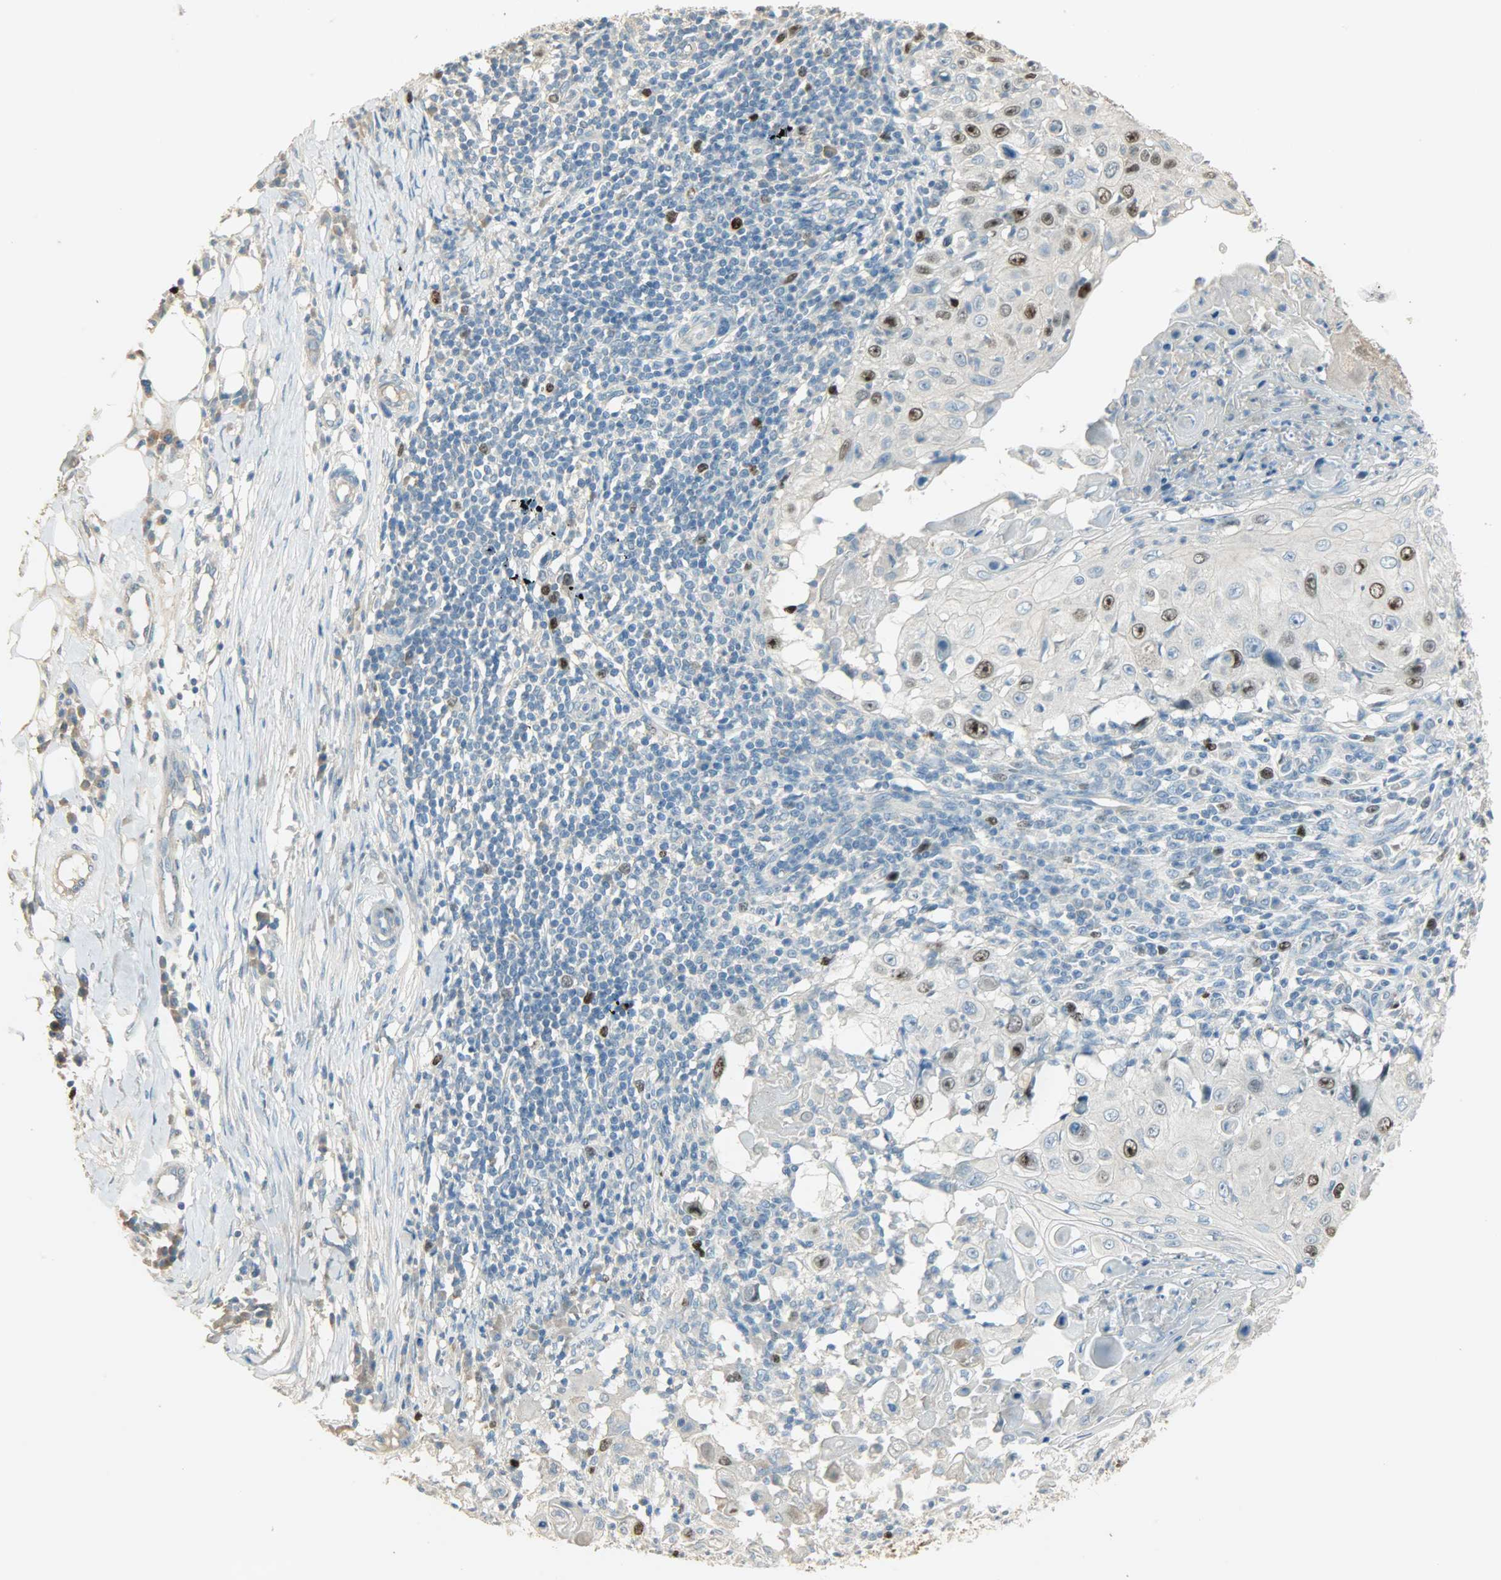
{"staining": {"intensity": "strong", "quantity": "<25%", "location": "nuclear"}, "tissue": "skin cancer", "cell_type": "Tumor cells", "image_type": "cancer", "snomed": [{"axis": "morphology", "description": "Squamous cell carcinoma, NOS"}, {"axis": "topography", "description": "Skin"}], "caption": "A brown stain shows strong nuclear positivity of a protein in skin cancer (squamous cell carcinoma) tumor cells.", "gene": "TPX2", "patient": {"sex": "male", "age": 86}}